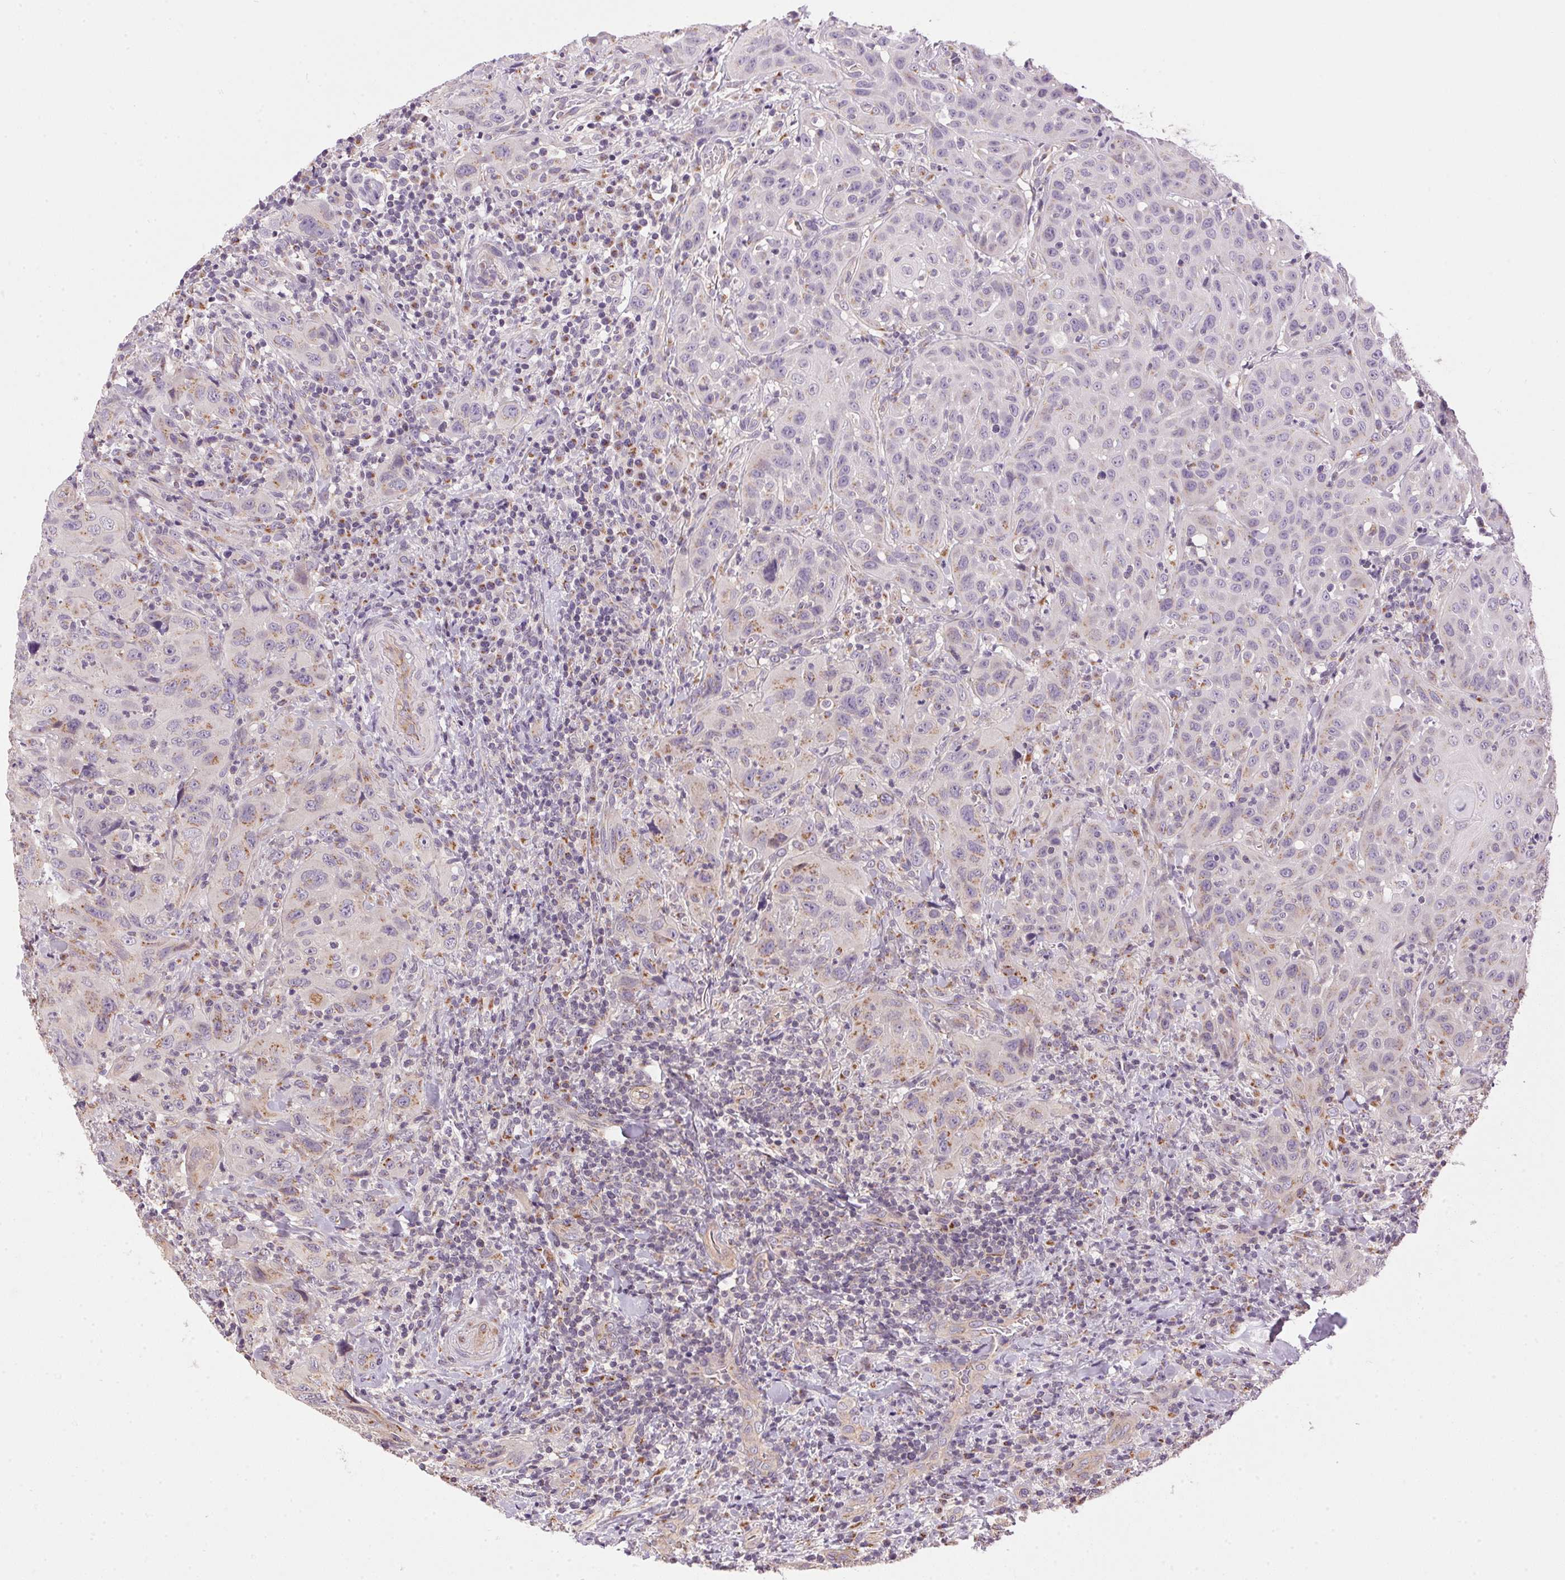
{"staining": {"intensity": "negative", "quantity": "none", "location": "none"}, "tissue": "head and neck cancer", "cell_type": "Tumor cells", "image_type": "cancer", "snomed": [{"axis": "morphology", "description": "Normal tissue, NOS"}, {"axis": "morphology", "description": "Squamous cell carcinoma, NOS"}, {"axis": "topography", "description": "Oral tissue"}, {"axis": "topography", "description": "Tounge, NOS"}, {"axis": "topography", "description": "Head-Neck"}], "caption": "A high-resolution micrograph shows immunohistochemistry staining of squamous cell carcinoma (head and neck), which reveals no significant staining in tumor cells.", "gene": "GOLPH3", "patient": {"sex": "male", "age": 62}}